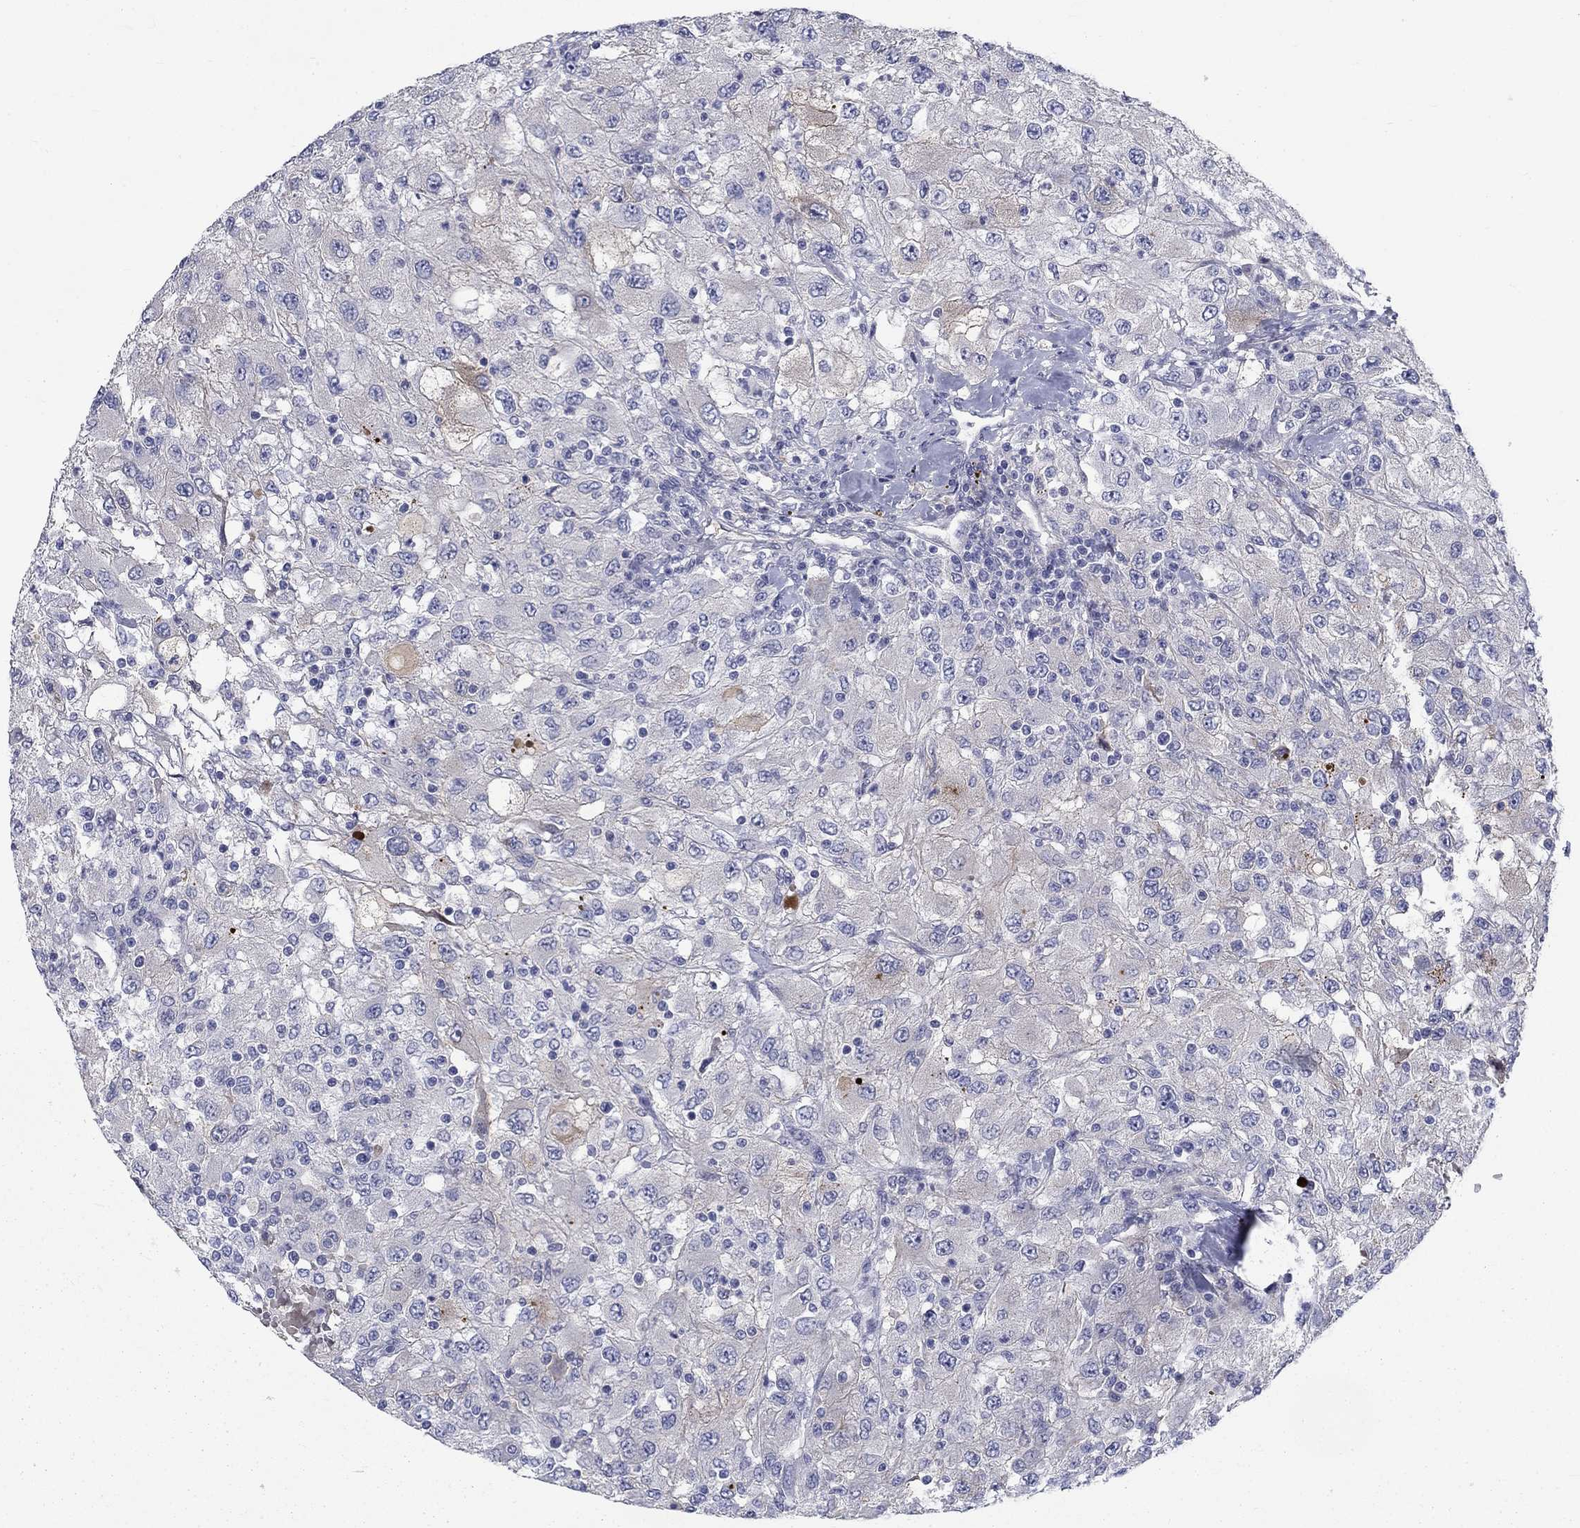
{"staining": {"intensity": "moderate", "quantity": "<25%", "location": "cytoplasmic/membranous"}, "tissue": "renal cancer", "cell_type": "Tumor cells", "image_type": "cancer", "snomed": [{"axis": "morphology", "description": "Adenocarcinoma, NOS"}, {"axis": "topography", "description": "Kidney"}], "caption": "Adenocarcinoma (renal) tissue shows moderate cytoplasmic/membranous positivity in approximately <25% of tumor cells", "gene": "SLC1A1", "patient": {"sex": "female", "age": 67}}